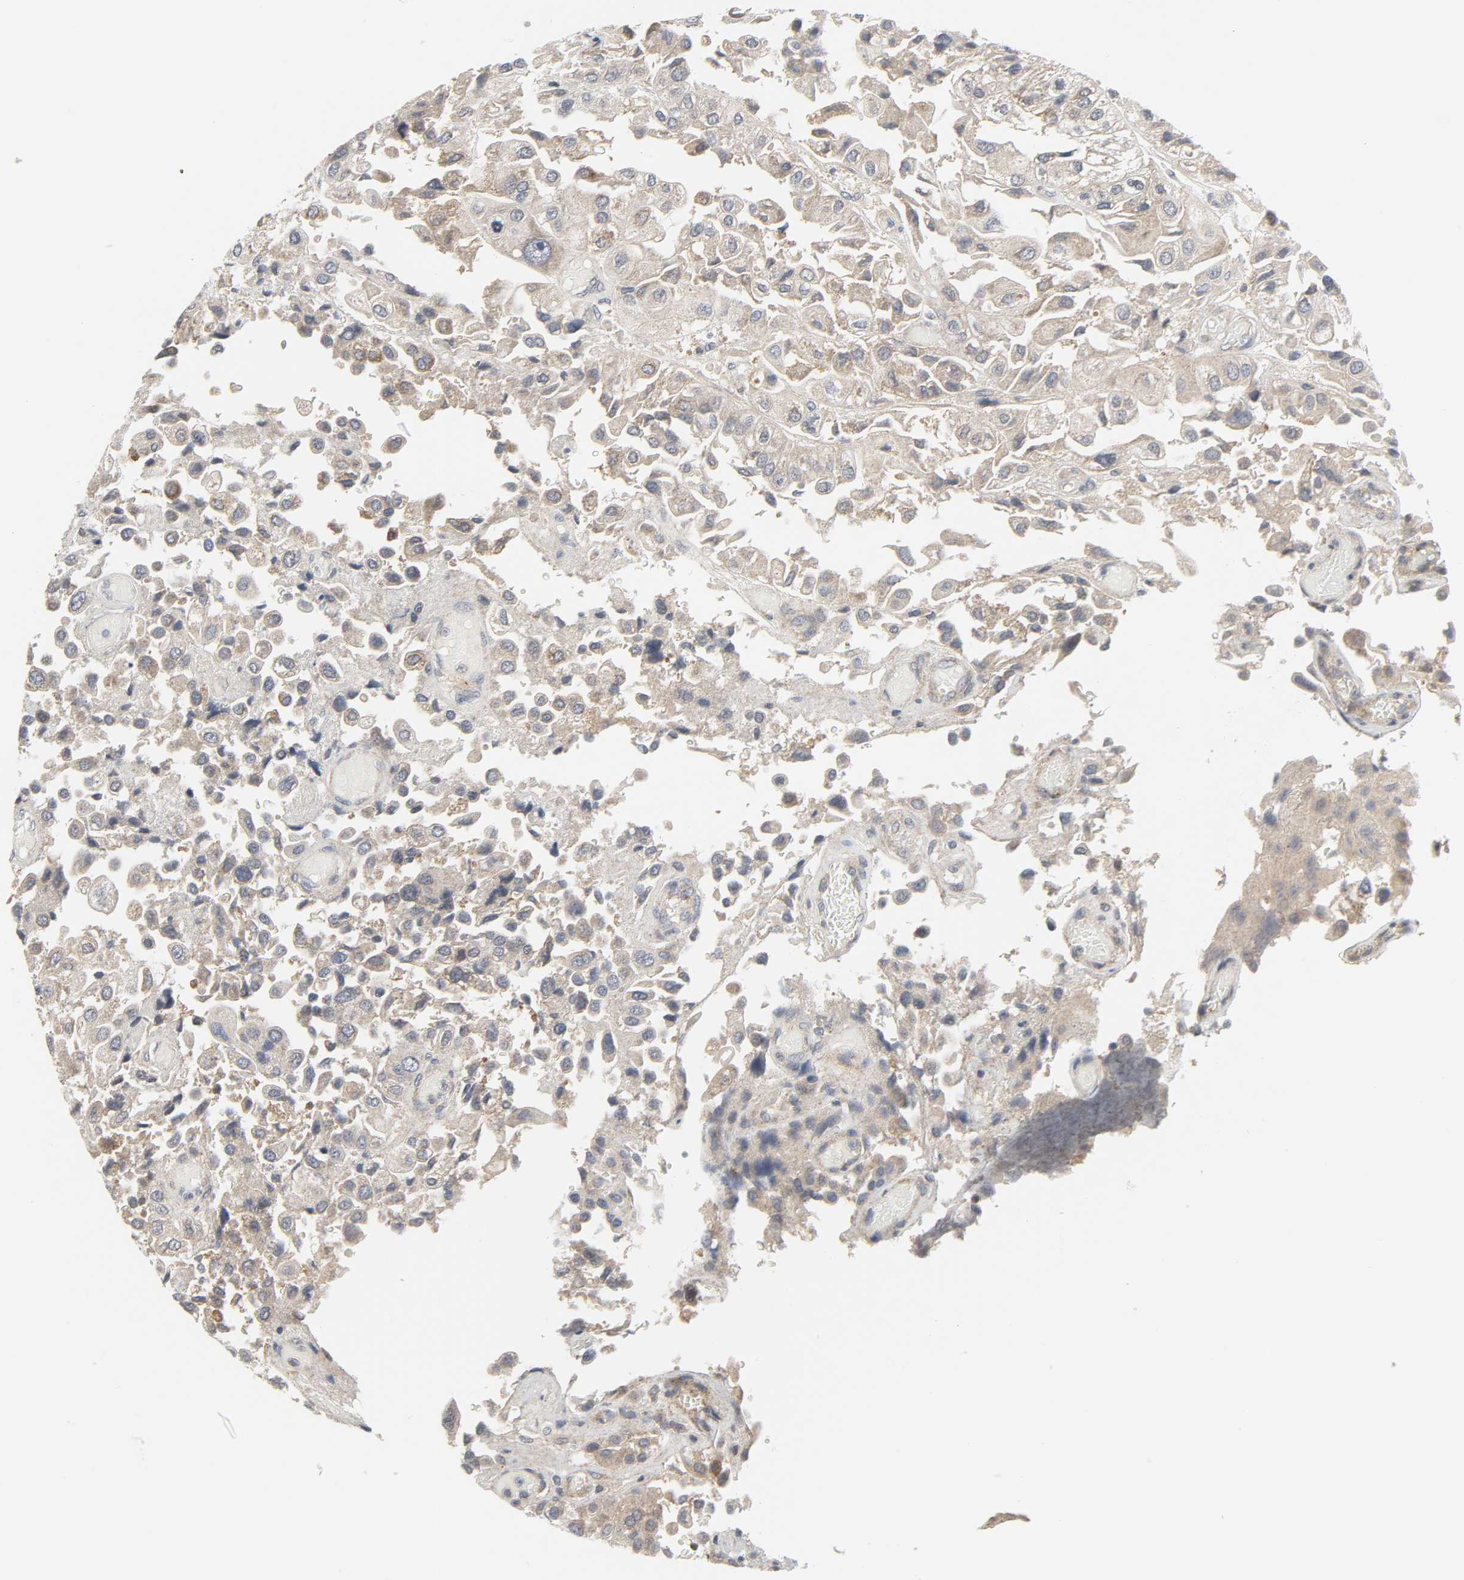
{"staining": {"intensity": "moderate", "quantity": ">75%", "location": "cytoplasmic/membranous"}, "tissue": "urothelial cancer", "cell_type": "Tumor cells", "image_type": "cancer", "snomed": [{"axis": "morphology", "description": "Urothelial carcinoma, High grade"}, {"axis": "topography", "description": "Urinary bladder"}], "caption": "High-power microscopy captured an immunohistochemistry (IHC) histopathology image of urothelial carcinoma (high-grade), revealing moderate cytoplasmic/membranous staining in about >75% of tumor cells.", "gene": "CLIP1", "patient": {"sex": "female", "age": 64}}